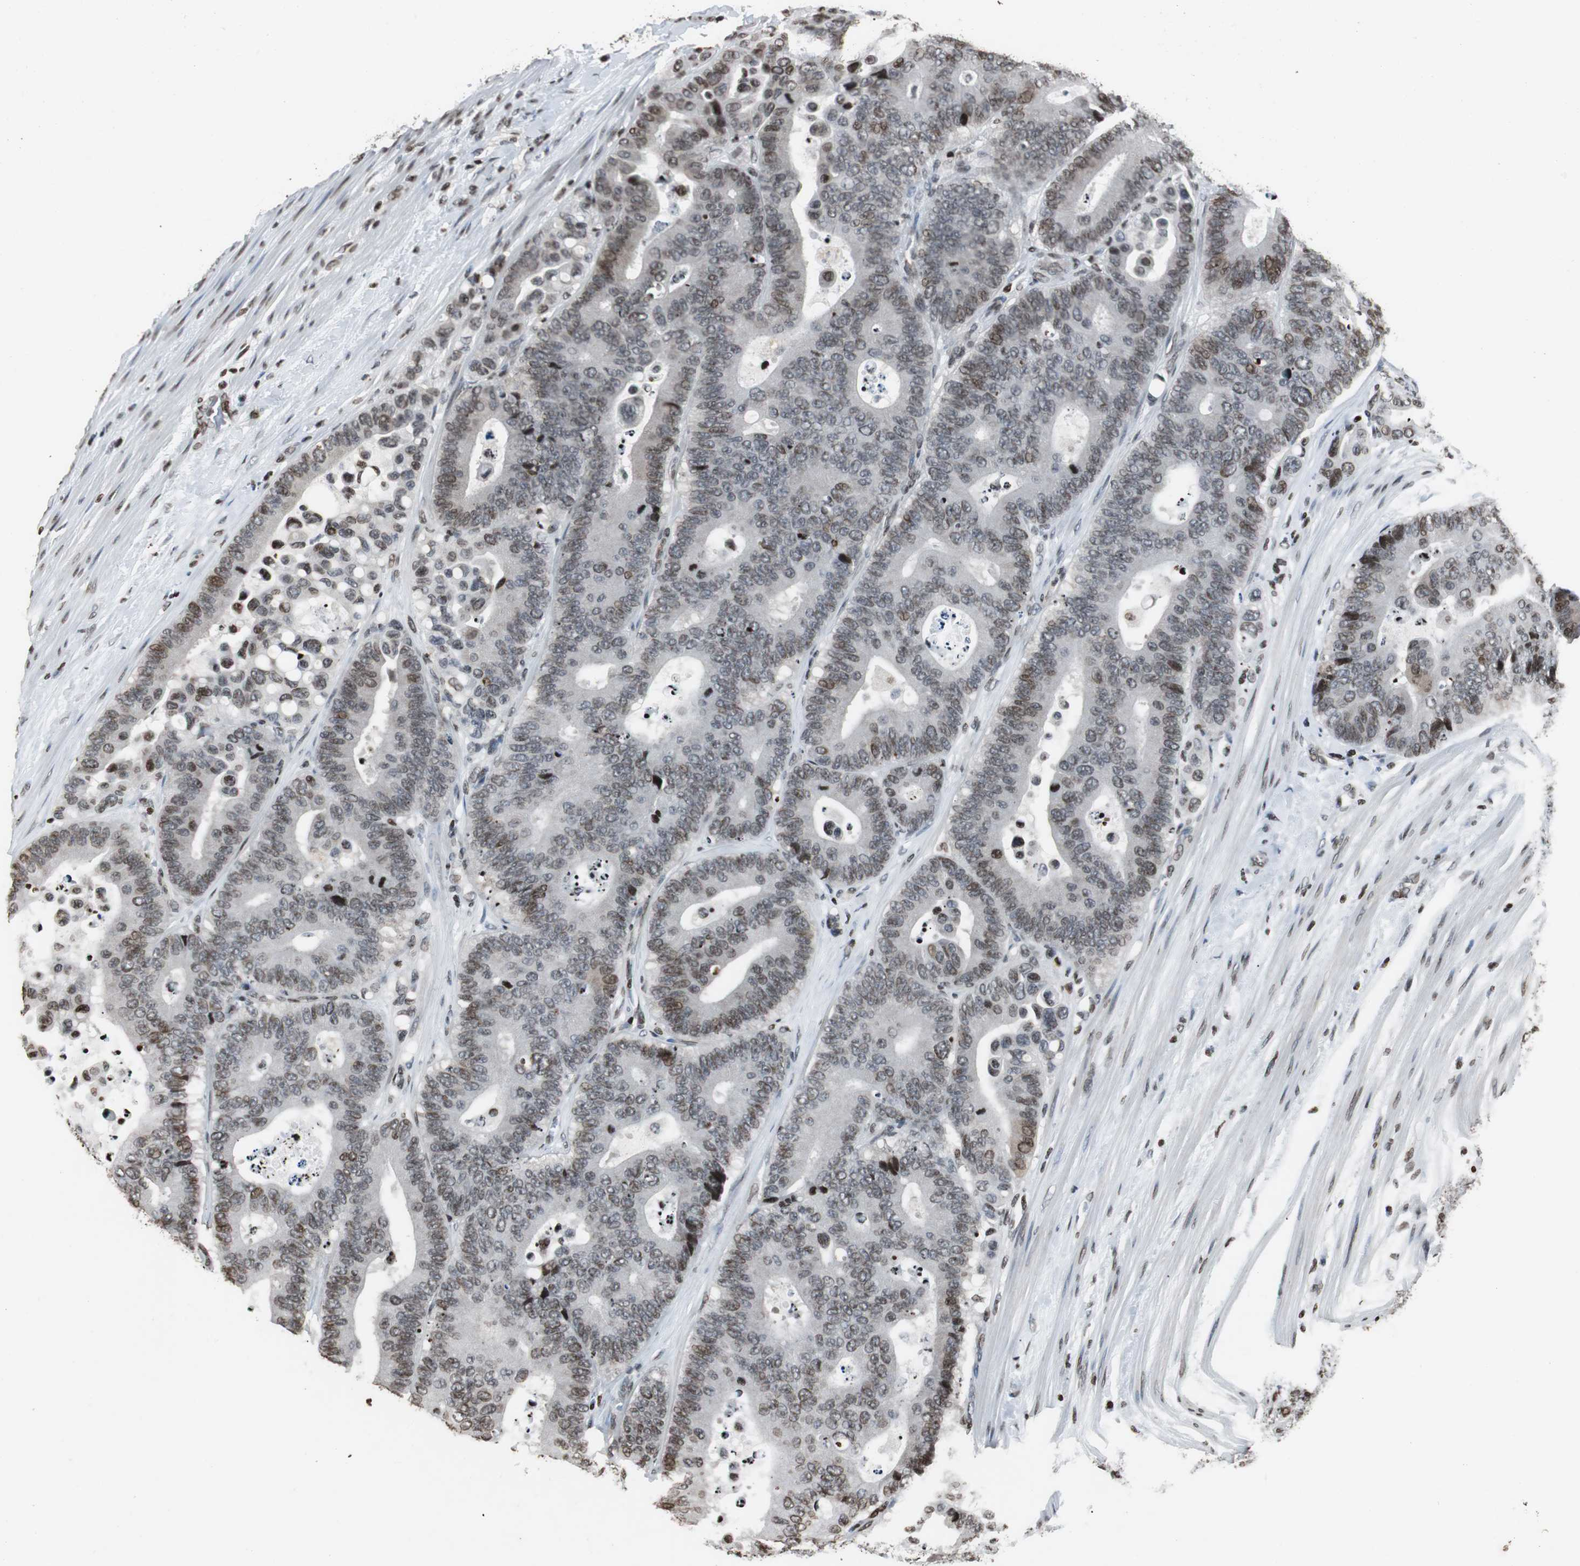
{"staining": {"intensity": "moderate", "quantity": ">75%", "location": "nuclear"}, "tissue": "colorectal cancer", "cell_type": "Tumor cells", "image_type": "cancer", "snomed": [{"axis": "morphology", "description": "Normal tissue, NOS"}, {"axis": "morphology", "description": "Adenocarcinoma, NOS"}, {"axis": "topography", "description": "Colon"}], "caption": "Brown immunohistochemical staining in colorectal cancer exhibits moderate nuclear positivity in approximately >75% of tumor cells. The staining is performed using DAB brown chromogen to label protein expression. The nuclei are counter-stained blue using hematoxylin.", "gene": "PAXIP1", "patient": {"sex": "male", "age": 82}}